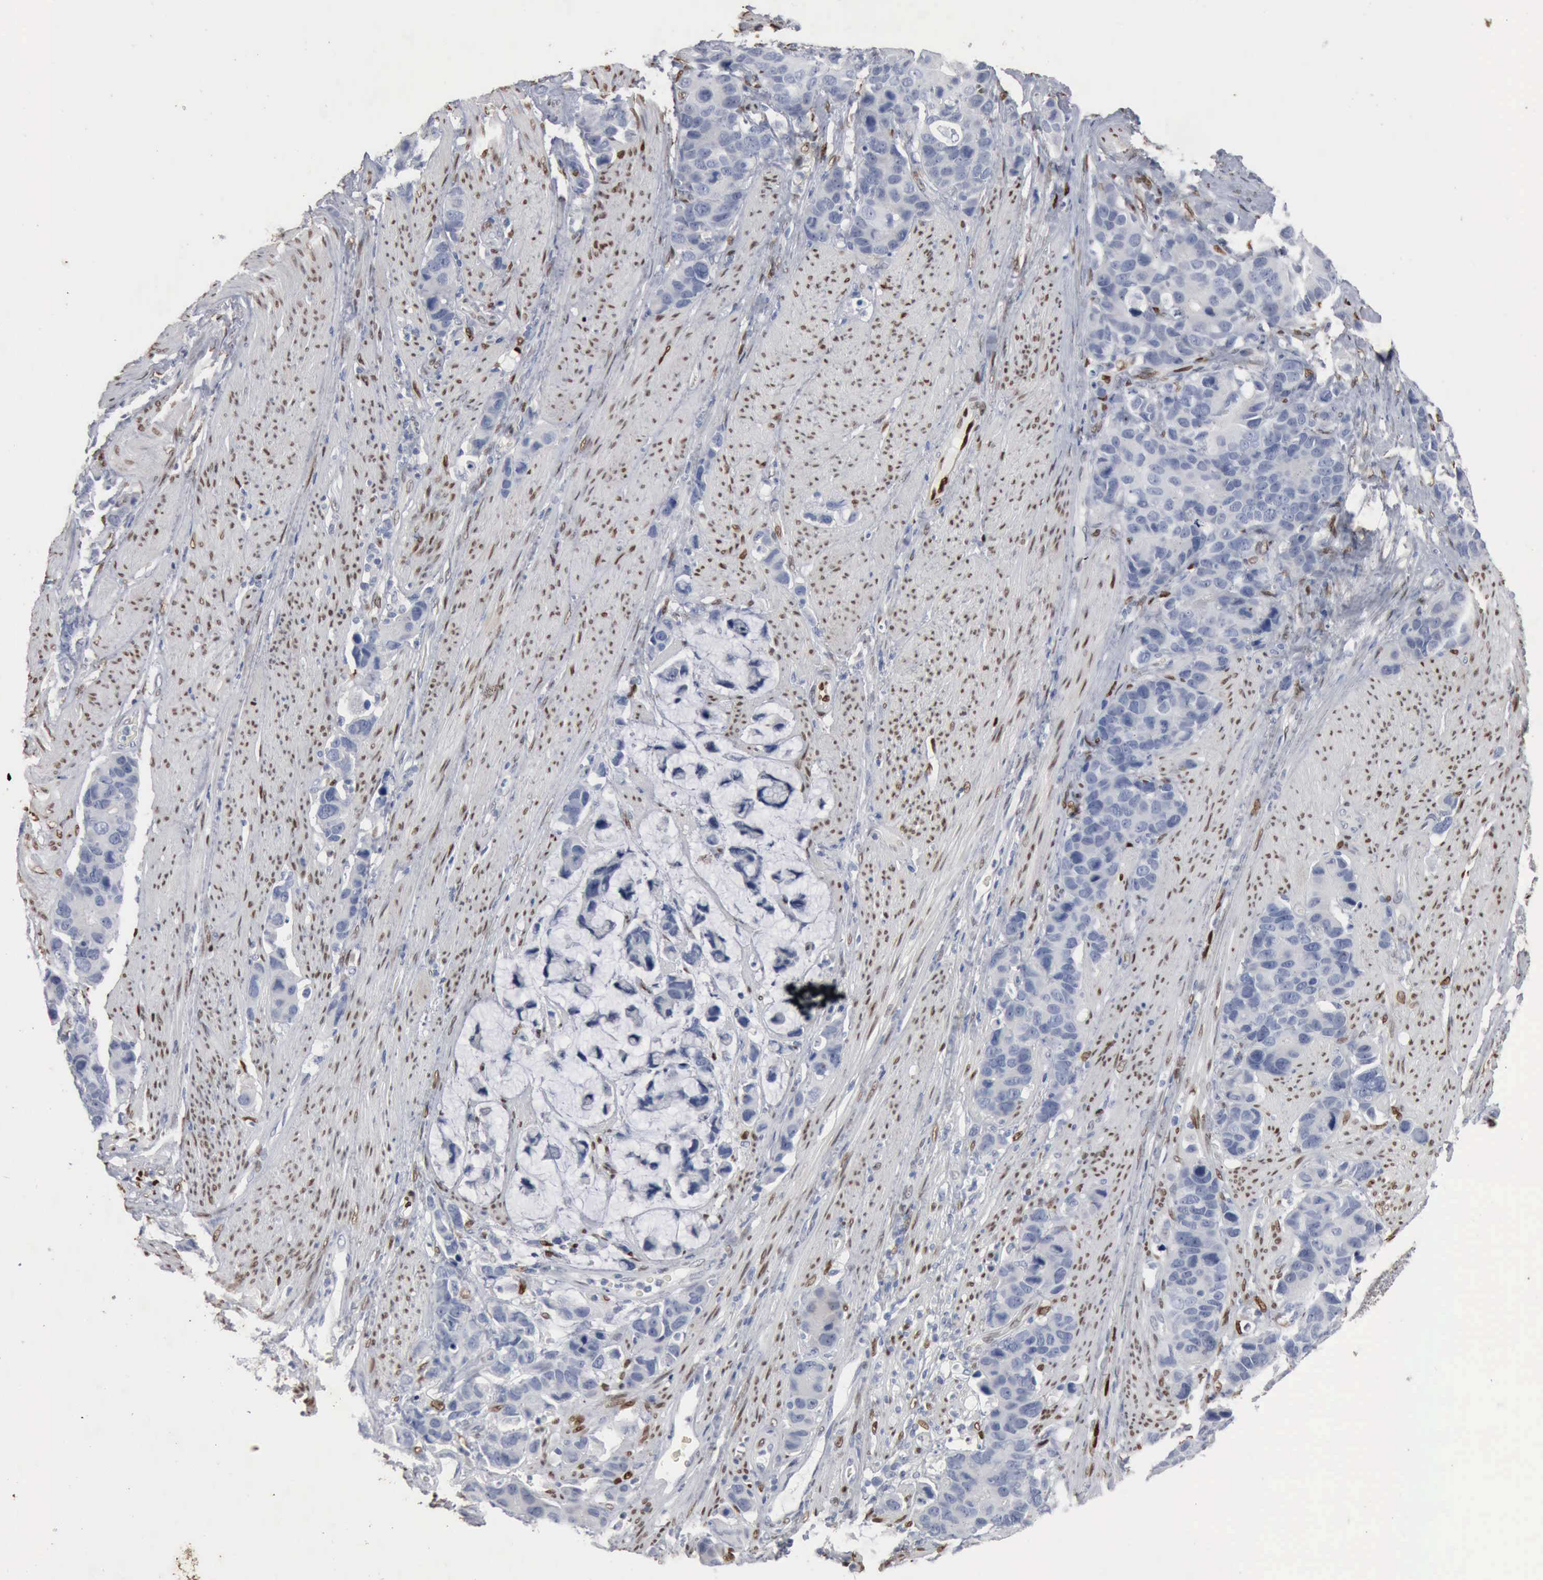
{"staining": {"intensity": "negative", "quantity": "none", "location": "none"}, "tissue": "stomach cancer", "cell_type": "Tumor cells", "image_type": "cancer", "snomed": [{"axis": "morphology", "description": "Adenocarcinoma, NOS"}, {"axis": "topography", "description": "Stomach, upper"}], "caption": "IHC of stomach adenocarcinoma demonstrates no positivity in tumor cells.", "gene": "FGF2", "patient": {"sex": "male", "age": 71}}